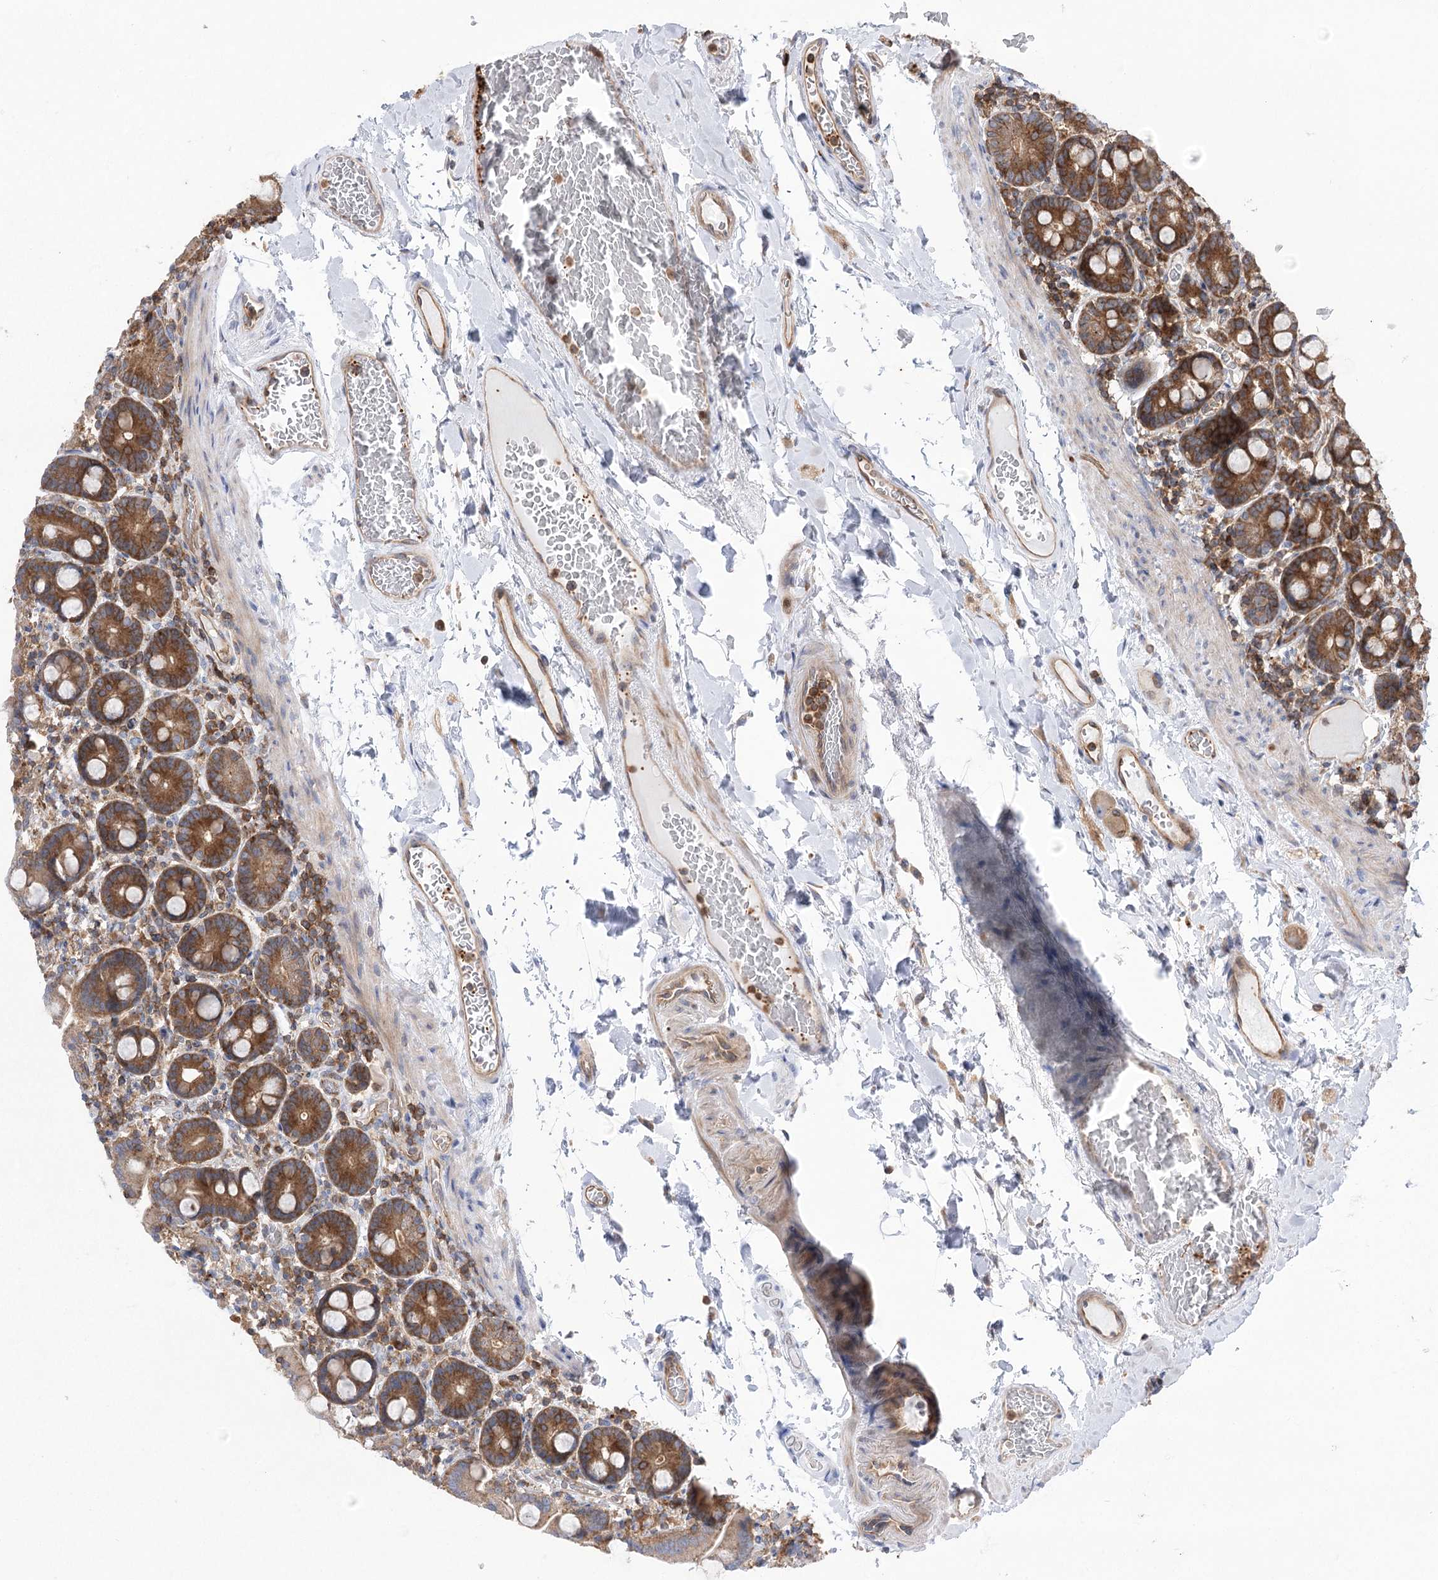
{"staining": {"intensity": "moderate", "quantity": ">75%", "location": "cytoplasmic/membranous"}, "tissue": "duodenum", "cell_type": "Glandular cells", "image_type": "normal", "snomed": [{"axis": "morphology", "description": "Normal tissue, NOS"}, {"axis": "topography", "description": "Duodenum"}], "caption": "The photomicrograph reveals staining of unremarkable duodenum, revealing moderate cytoplasmic/membranous protein positivity (brown color) within glandular cells.", "gene": "VPS37B", "patient": {"sex": "male", "age": 55}}